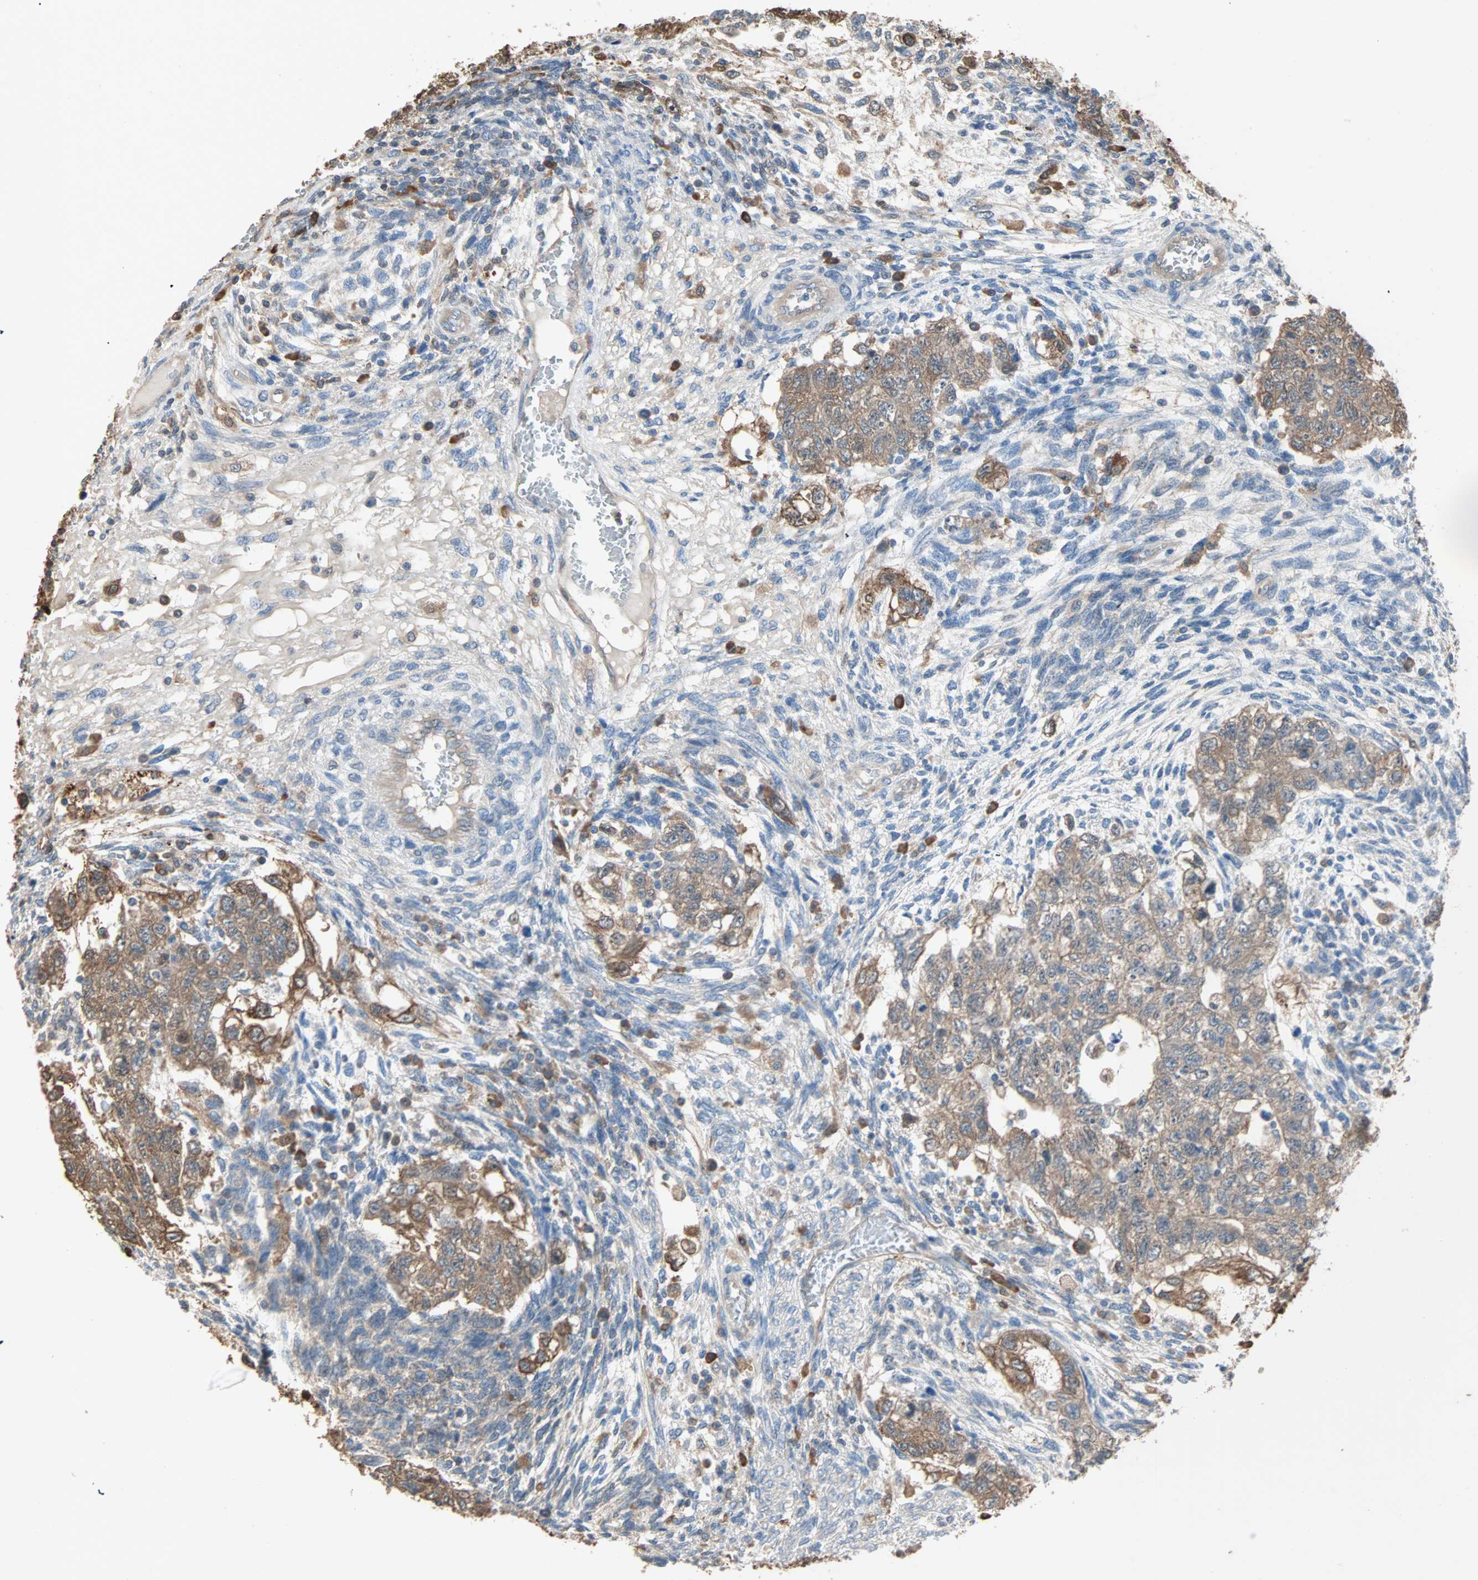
{"staining": {"intensity": "moderate", "quantity": ">75%", "location": "cytoplasmic/membranous"}, "tissue": "testis cancer", "cell_type": "Tumor cells", "image_type": "cancer", "snomed": [{"axis": "morphology", "description": "Normal tissue, NOS"}, {"axis": "morphology", "description": "Carcinoma, Embryonal, NOS"}, {"axis": "topography", "description": "Testis"}], "caption": "Immunohistochemistry (IHC) image of neoplastic tissue: human testis cancer (embryonal carcinoma) stained using immunohistochemistry (IHC) demonstrates medium levels of moderate protein expression localized specifically in the cytoplasmic/membranous of tumor cells, appearing as a cytoplasmic/membranous brown color.", "gene": "PRDX1", "patient": {"sex": "male", "age": 36}}